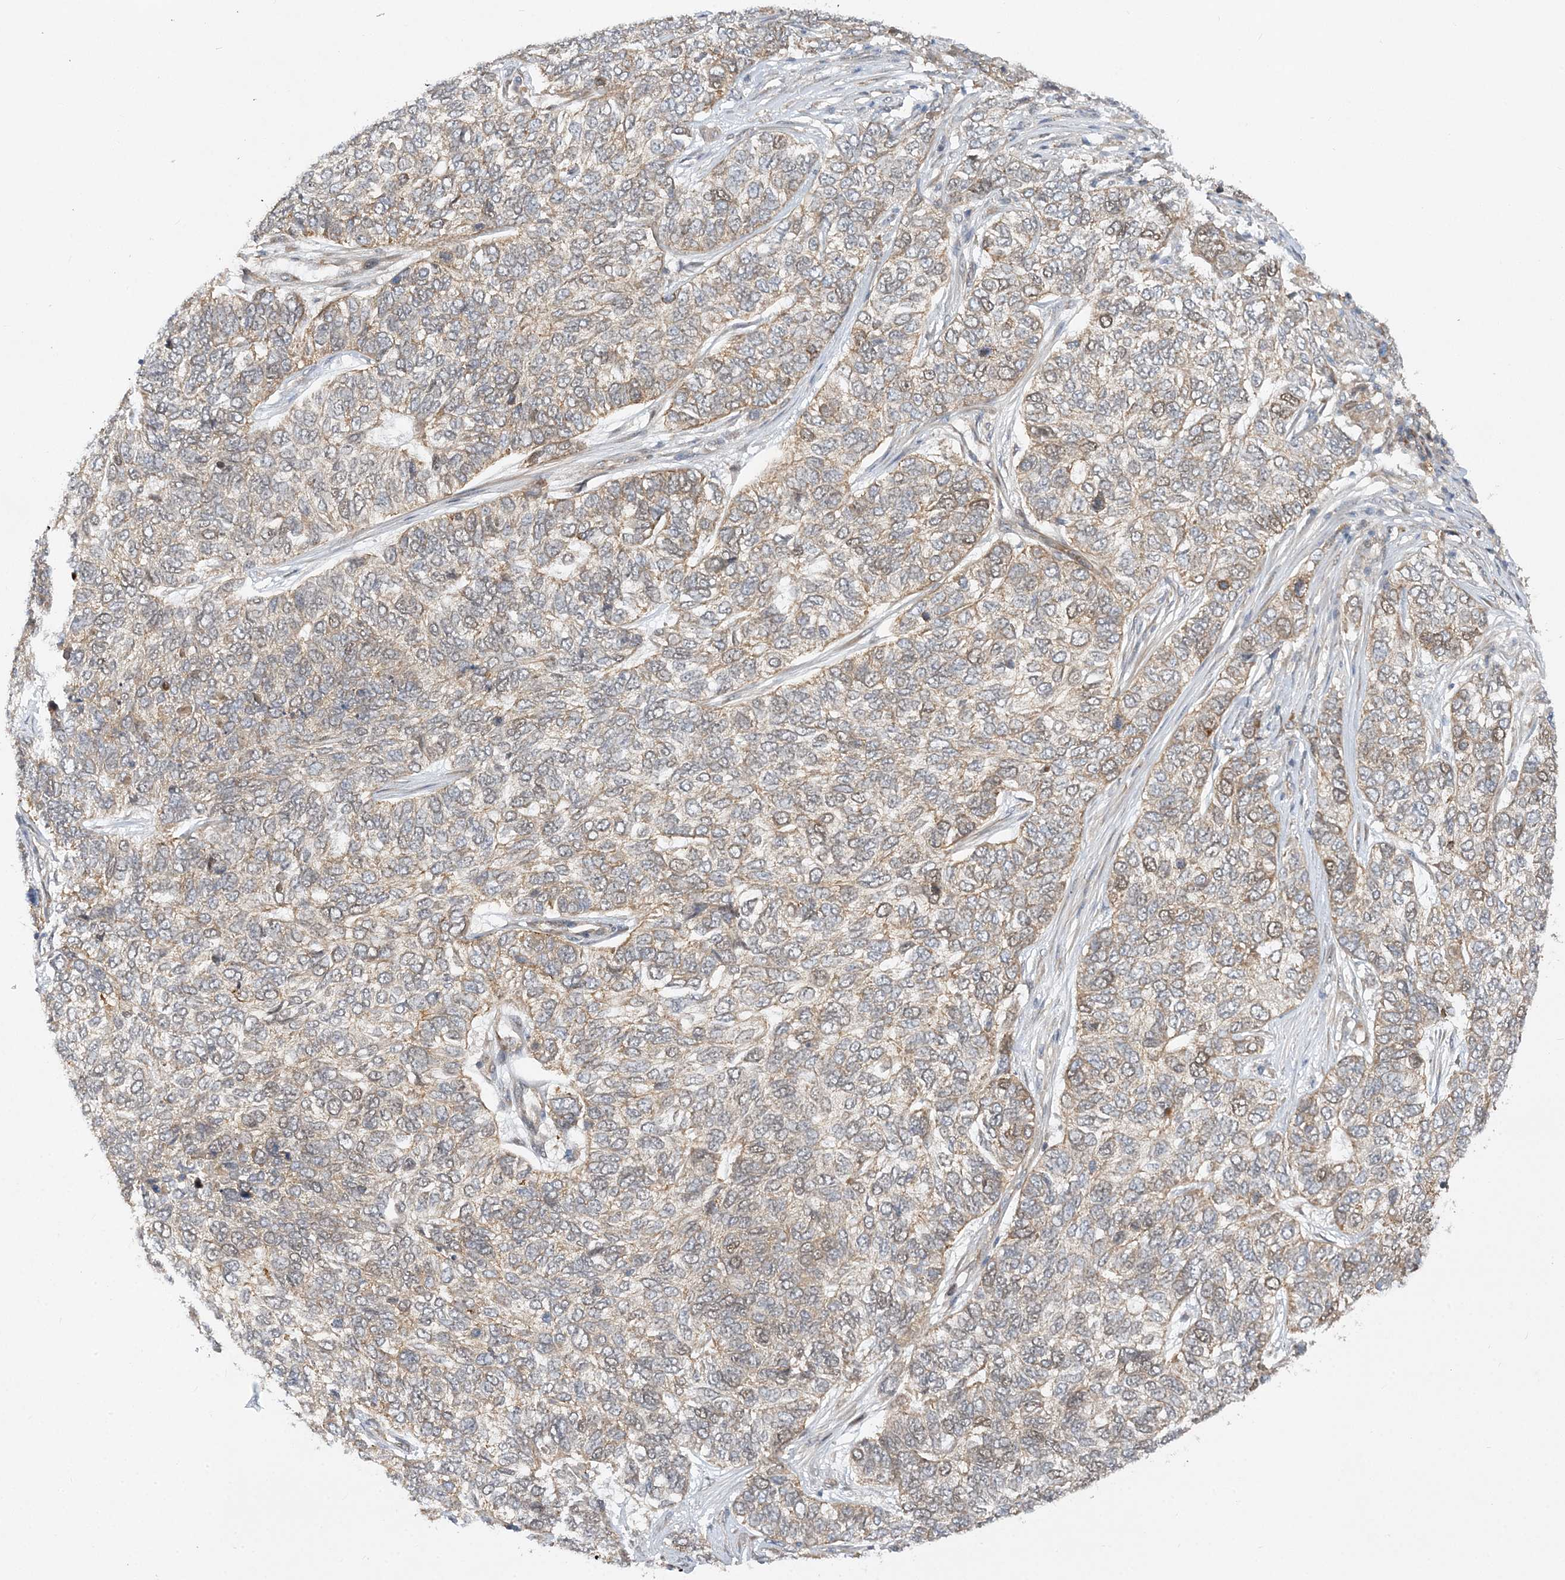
{"staining": {"intensity": "weak", "quantity": ">75%", "location": "cytoplasmic/membranous"}, "tissue": "skin cancer", "cell_type": "Tumor cells", "image_type": "cancer", "snomed": [{"axis": "morphology", "description": "Basal cell carcinoma"}, {"axis": "topography", "description": "Skin"}], "caption": "Immunohistochemical staining of skin basal cell carcinoma exhibits low levels of weak cytoplasmic/membranous protein expression in about >75% of tumor cells. The protein of interest is shown in brown color, while the nuclei are stained blue.", "gene": "MXI1", "patient": {"sex": "female", "age": 65}}